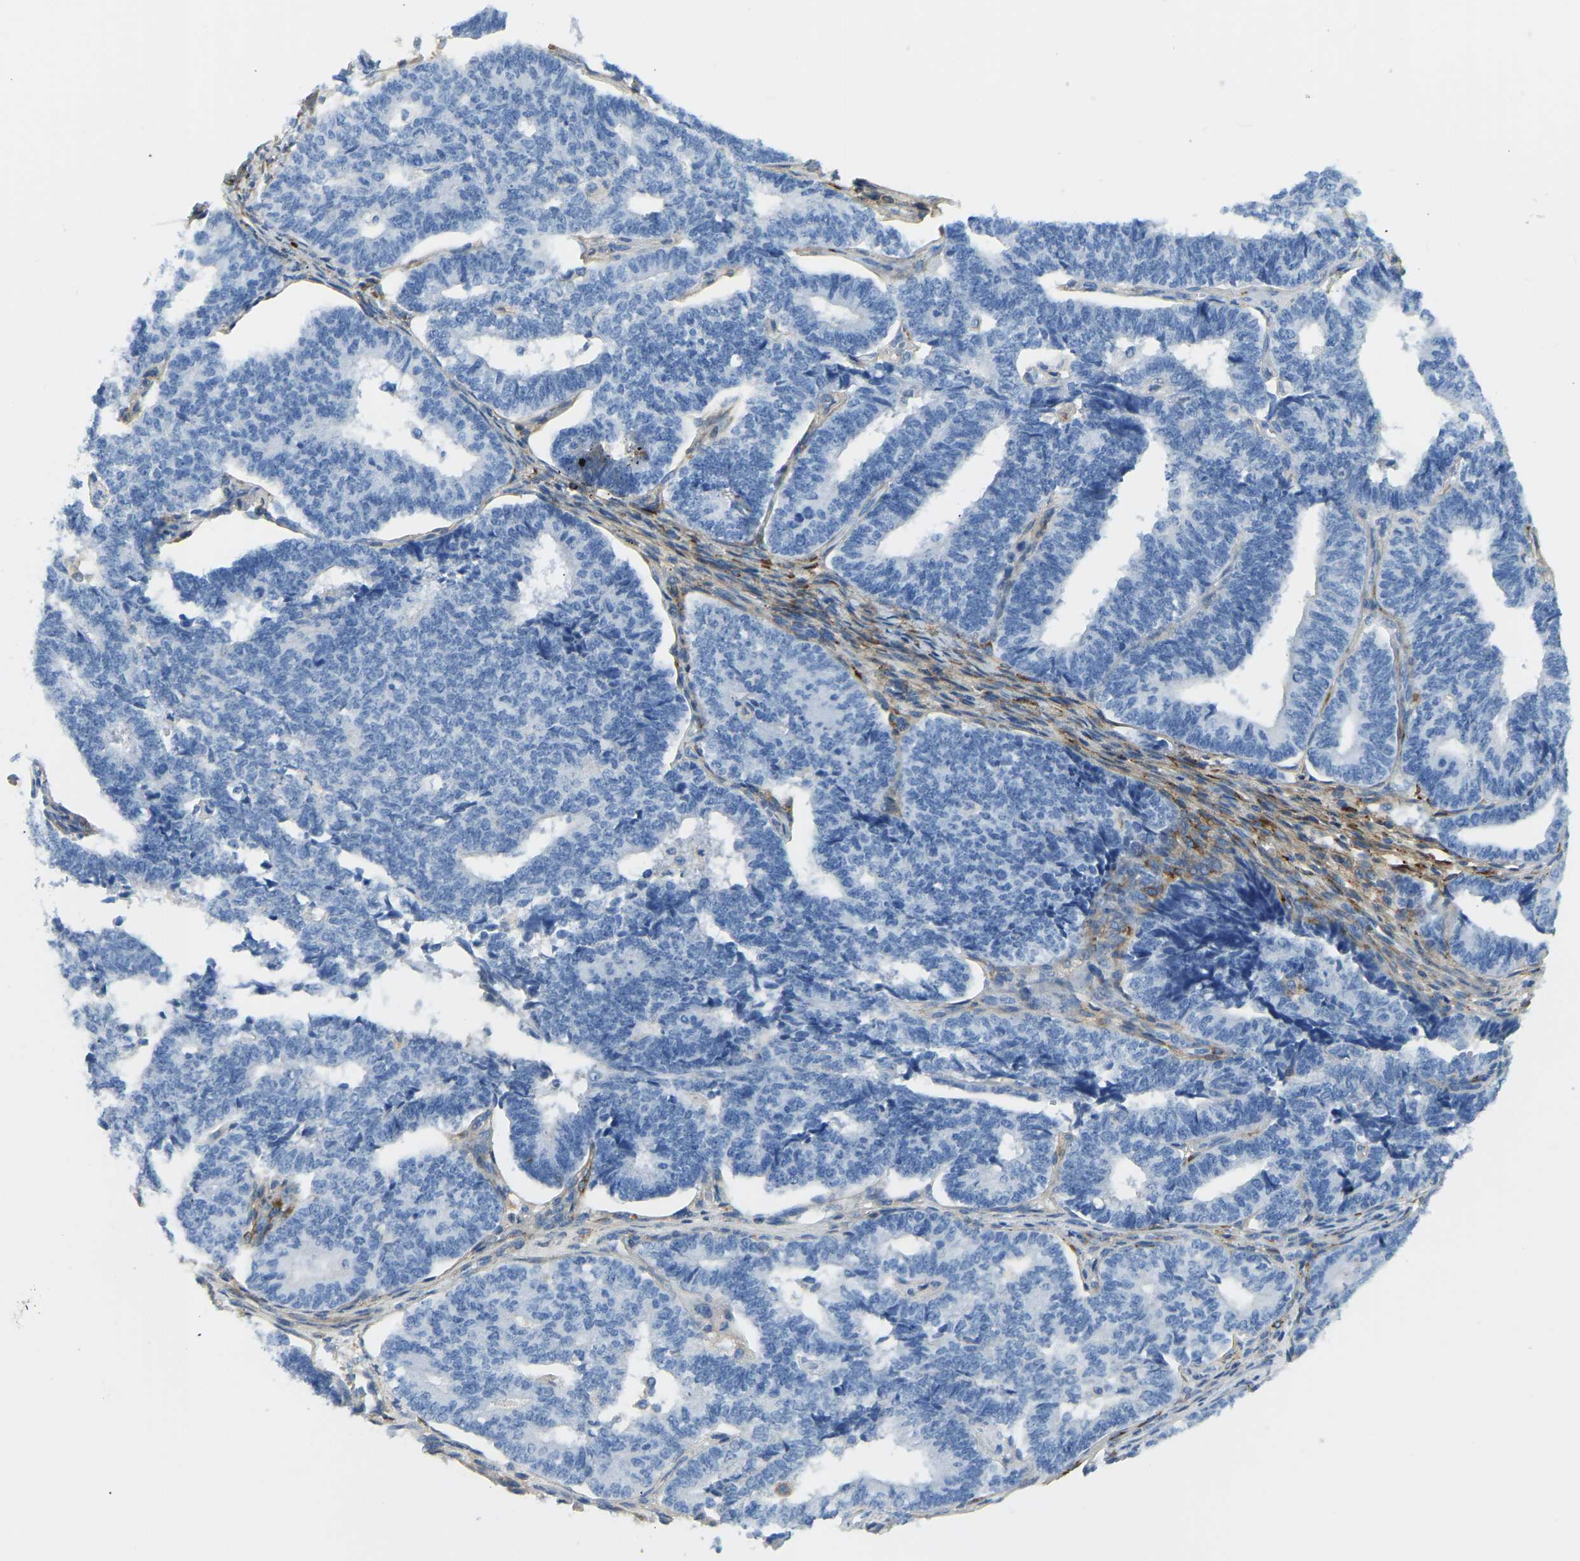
{"staining": {"intensity": "negative", "quantity": "none", "location": "none"}, "tissue": "endometrial cancer", "cell_type": "Tumor cells", "image_type": "cancer", "snomed": [{"axis": "morphology", "description": "Adenocarcinoma, NOS"}, {"axis": "topography", "description": "Endometrium"}], "caption": "DAB (3,3'-diaminobenzidine) immunohistochemical staining of human endometrial cancer displays no significant expression in tumor cells.", "gene": "COL15A1", "patient": {"sex": "female", "age": 70}}